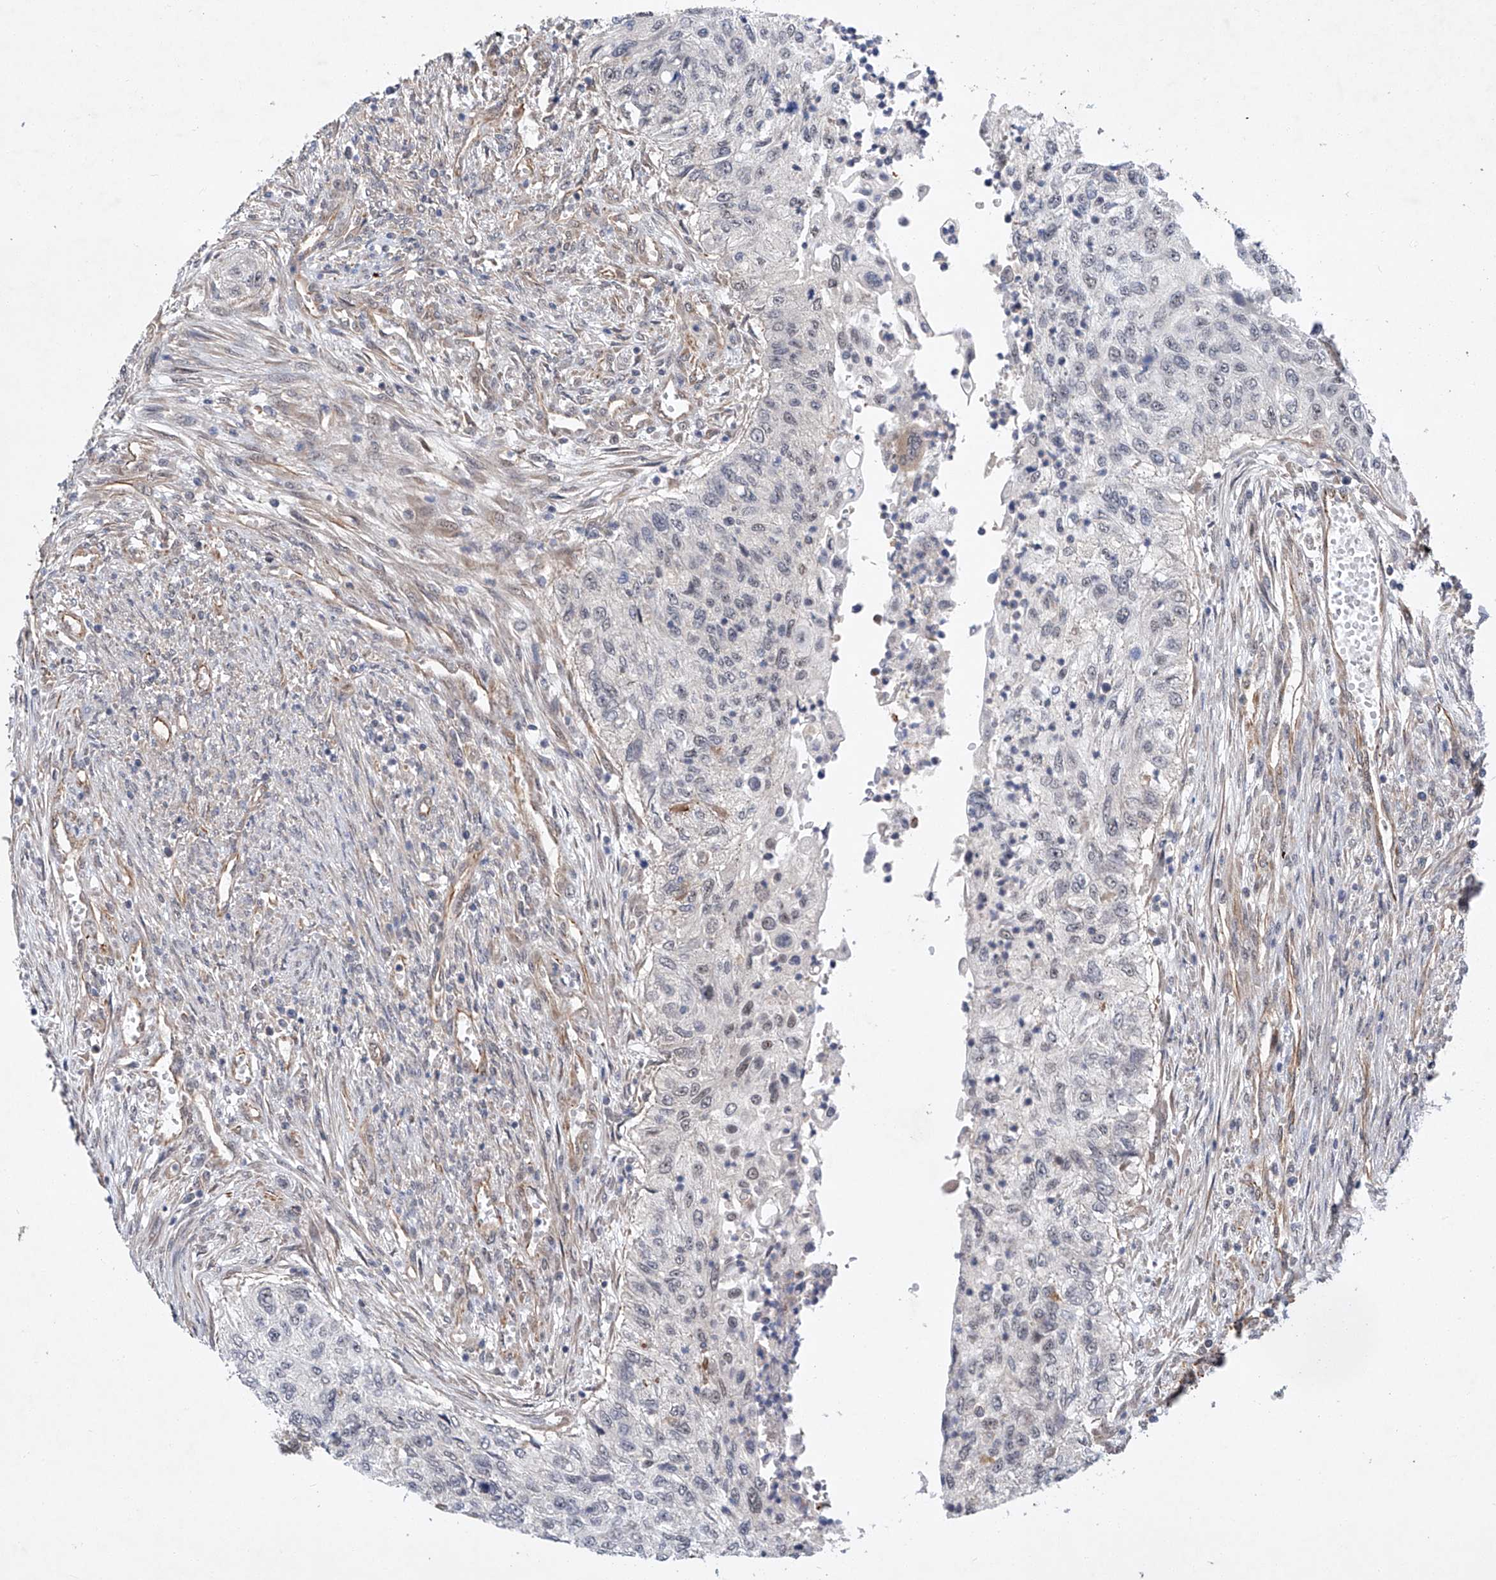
{"staining": {"intensity": "negative", "quantity": "none", "location": "none"}, "tissue": "urothelial cancer", "cell_type": "Tumor cells", "image_type": "cancer", "snomed": [{"axis": "morphology", "description": "Urothelial carcinoma, High grade"}, {"axis": "topography", "description": "Urinary bladder"}], "caption": "IHC micrograph of neoplastic tissue: human urothelial cancer stained with DAB shows no significant protein expression in tumor cells.", "gene": "AMD1", "patient": {"sex": "female", "age": 60}}